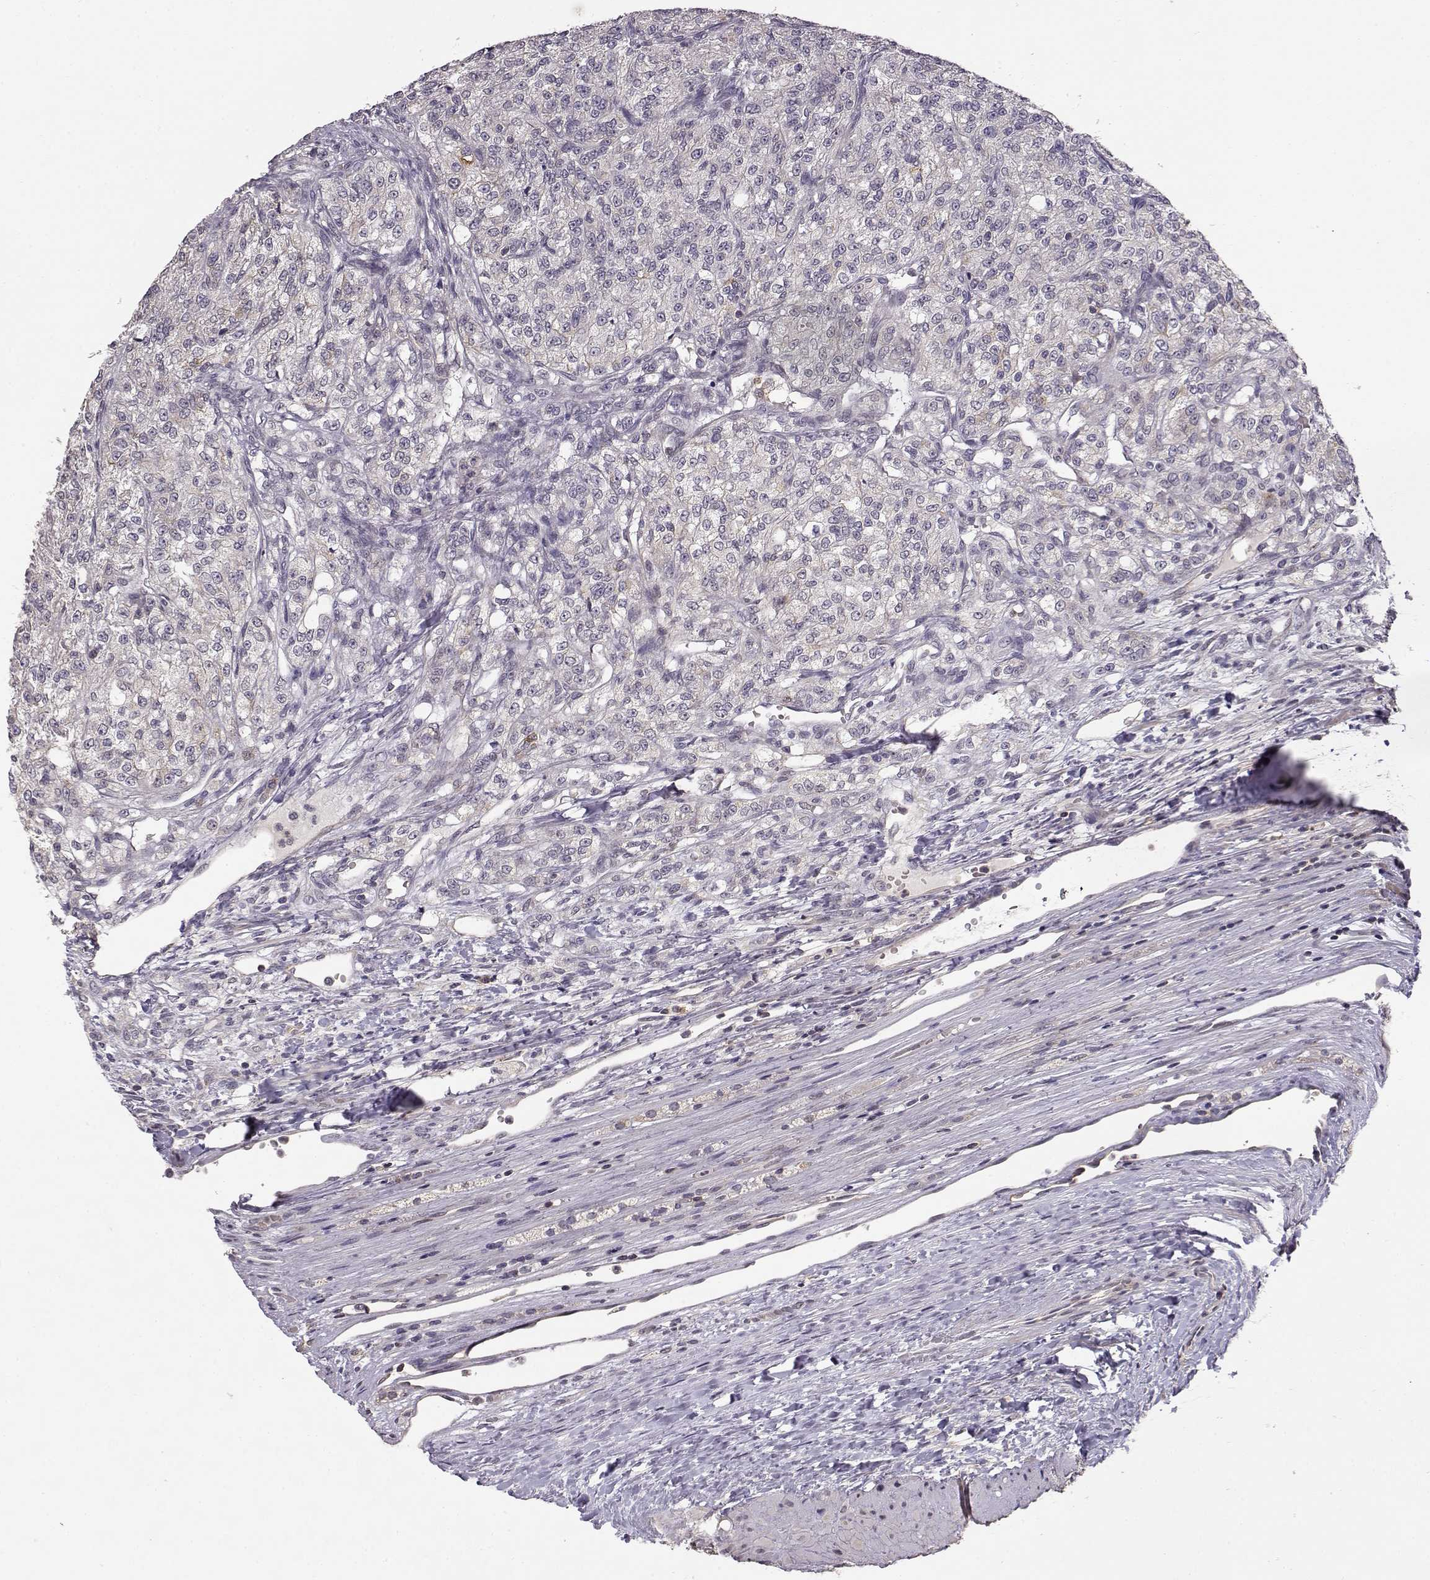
{"staining": {"intensity": "negative", "quantity": "none", "location": "none"}, "tissue": "renal cancer", "cell_type": "Tumor cells", "image_type": "cancer", "snomed": [{"axis": "morphology", "description": "Adenocarcinoma, NOS"}, {"axis": "topography", "description": "Kidney"}], "caption": "Immunohistochemistry (IHC) micrograph of renal adenocarcinoma stained for a protein (brown), which displays no expression in tumor cells.", "gene": "IFITM1", "patient": {"sex": "female", "age": 63}}